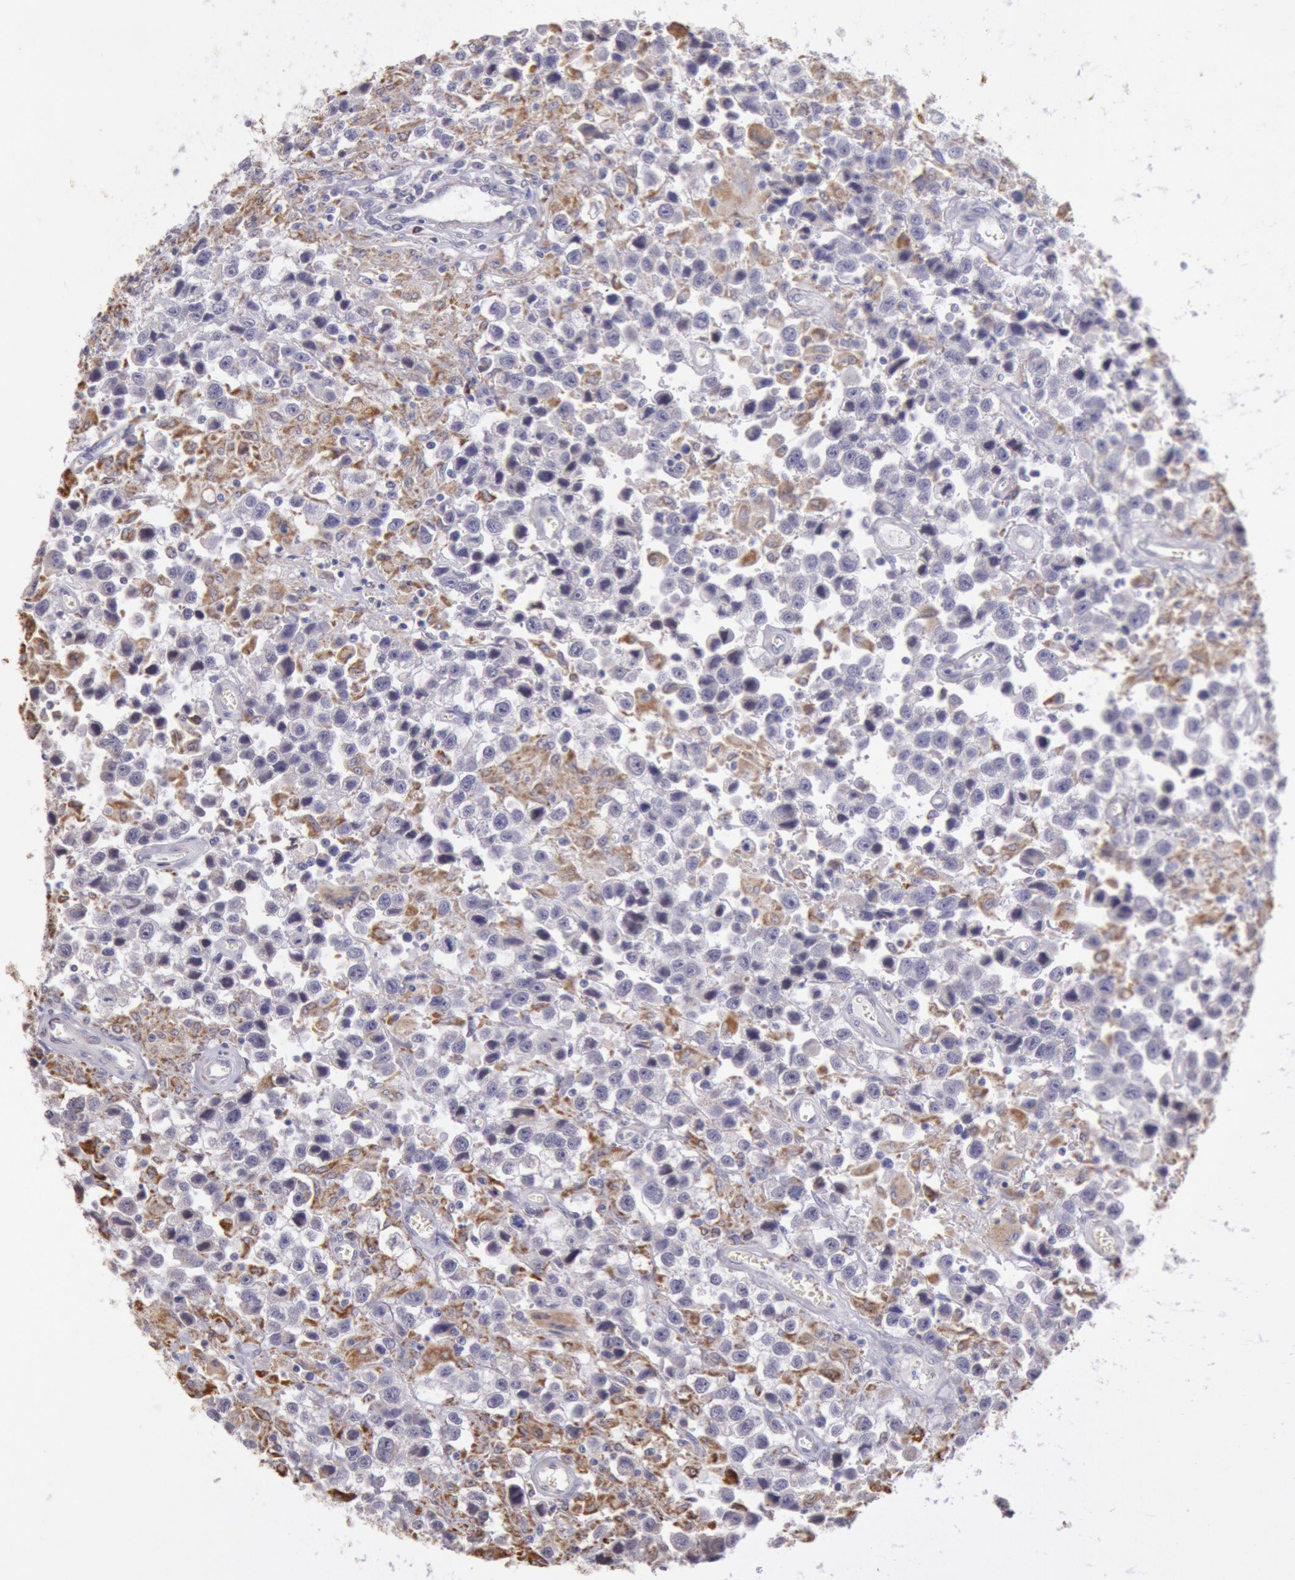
{"staining": {"intensity": "moderate", "quantity": "25%-75%", "location": "cytoplasmic/membranous,nuclear"}, "tissue": "testis cancer", "cell_type": "Tumor cells", "image_type": "cancer", "snomed": [{"axis": "morphology", "description": "Seminoma, NOS"}, {"axis": "topography", "description": "Testis"}], "caption": "An image of human seminoma (testis) stained for a protein displays moderate cytoplasmic/membranous and nuclear brown staining in tumor cells.", "gene": "FRMD6", "patient": {"sex": "male", "age": 43}}